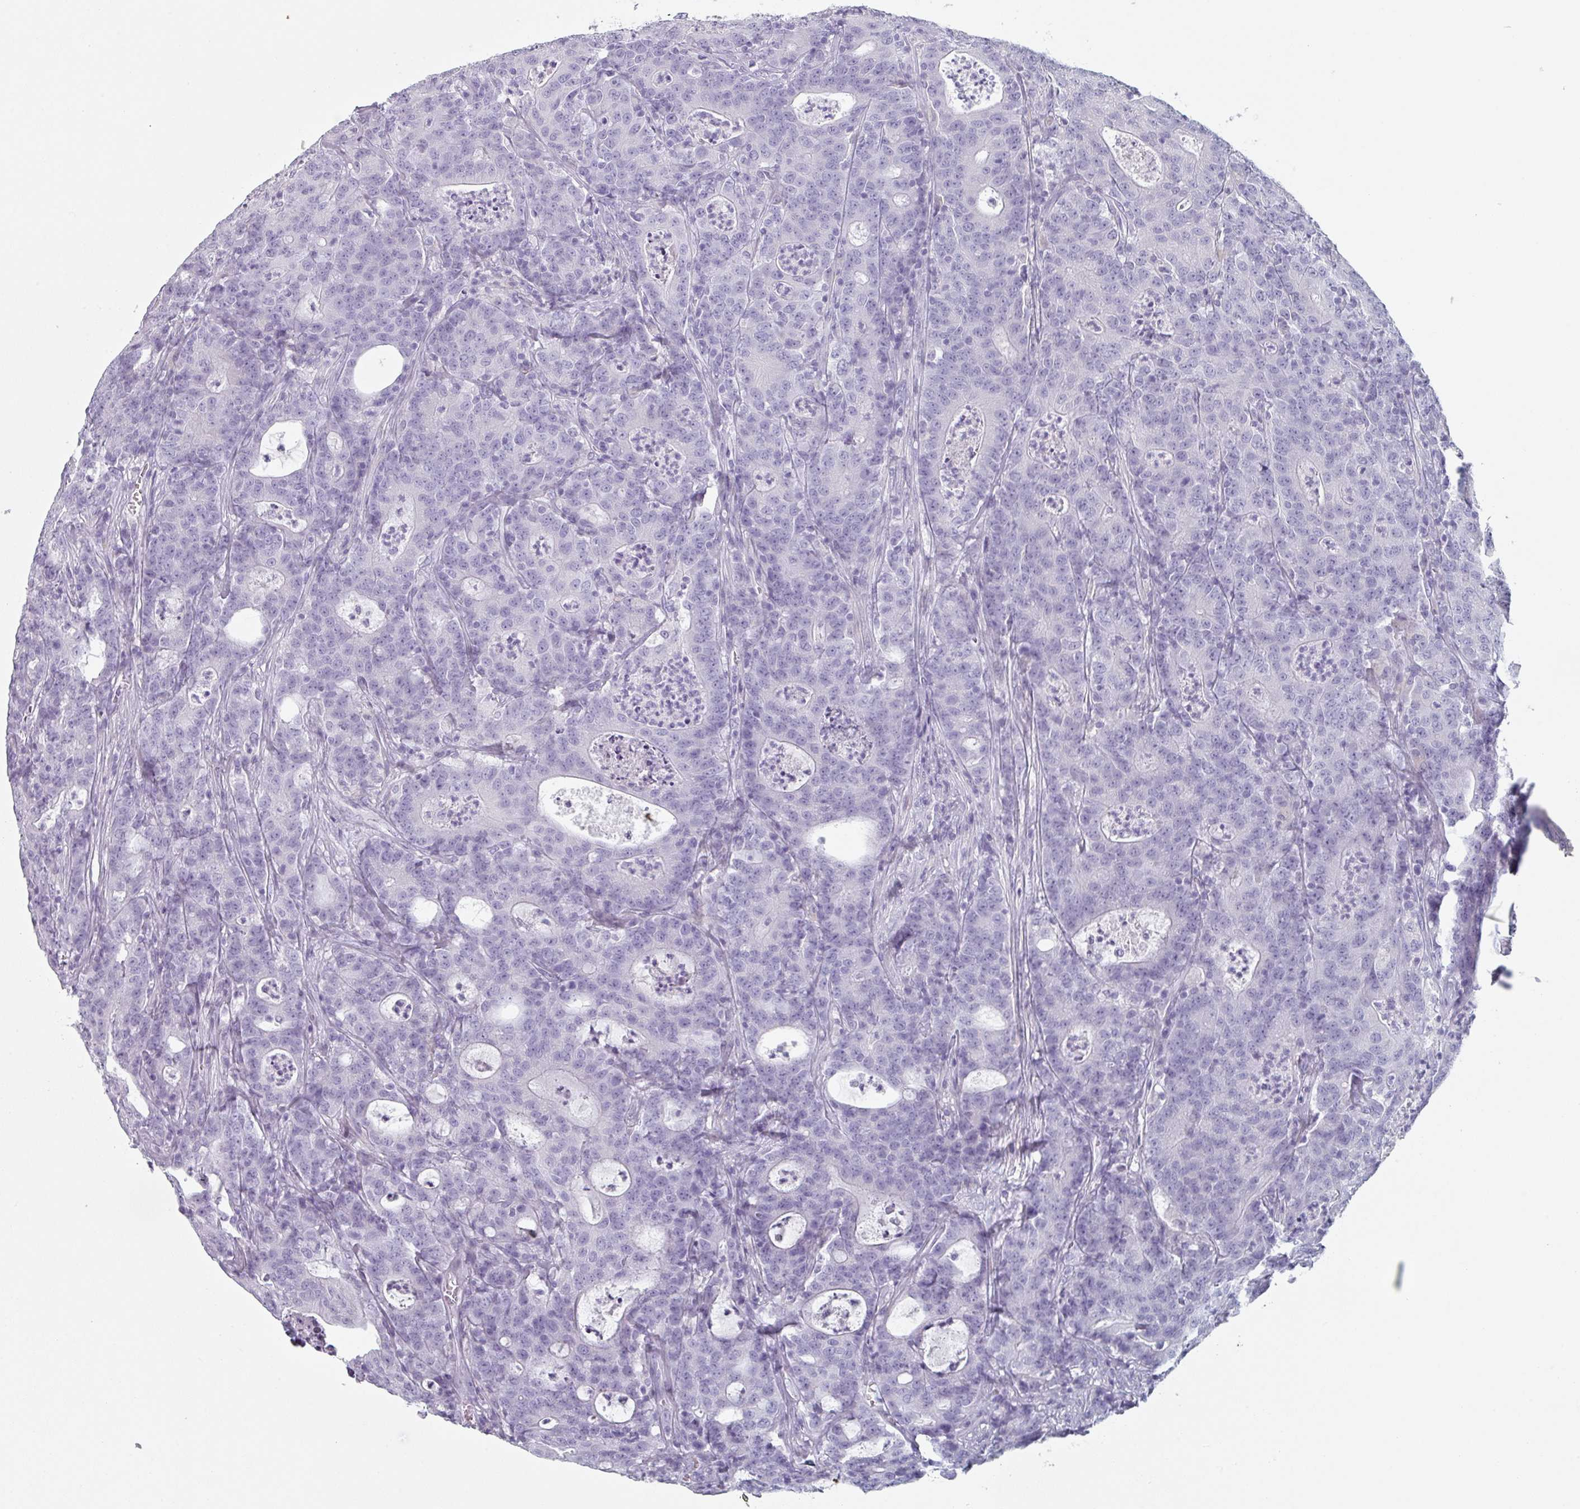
{"staining": {"intensity": "negative", "quantity": "none", "location": "none"}, "tissue": "colorectal cancer", "cell_type": "Tumor cells", "image_type": "cancer", "snomed": [{"axis": "morphology", "description": "Adenocarcinoma, NOS"}, {"axis": "topography", "description": "Colon"}], "caption": "This is a photomicrograph of IHC staining of colorectal adenocarcinoma, which shows no staining in tumor cells. (DAB immunohistochemistry, high magnification).", "gene": "SLC35G2", "patient": {"sex": "male", "age": 83}}